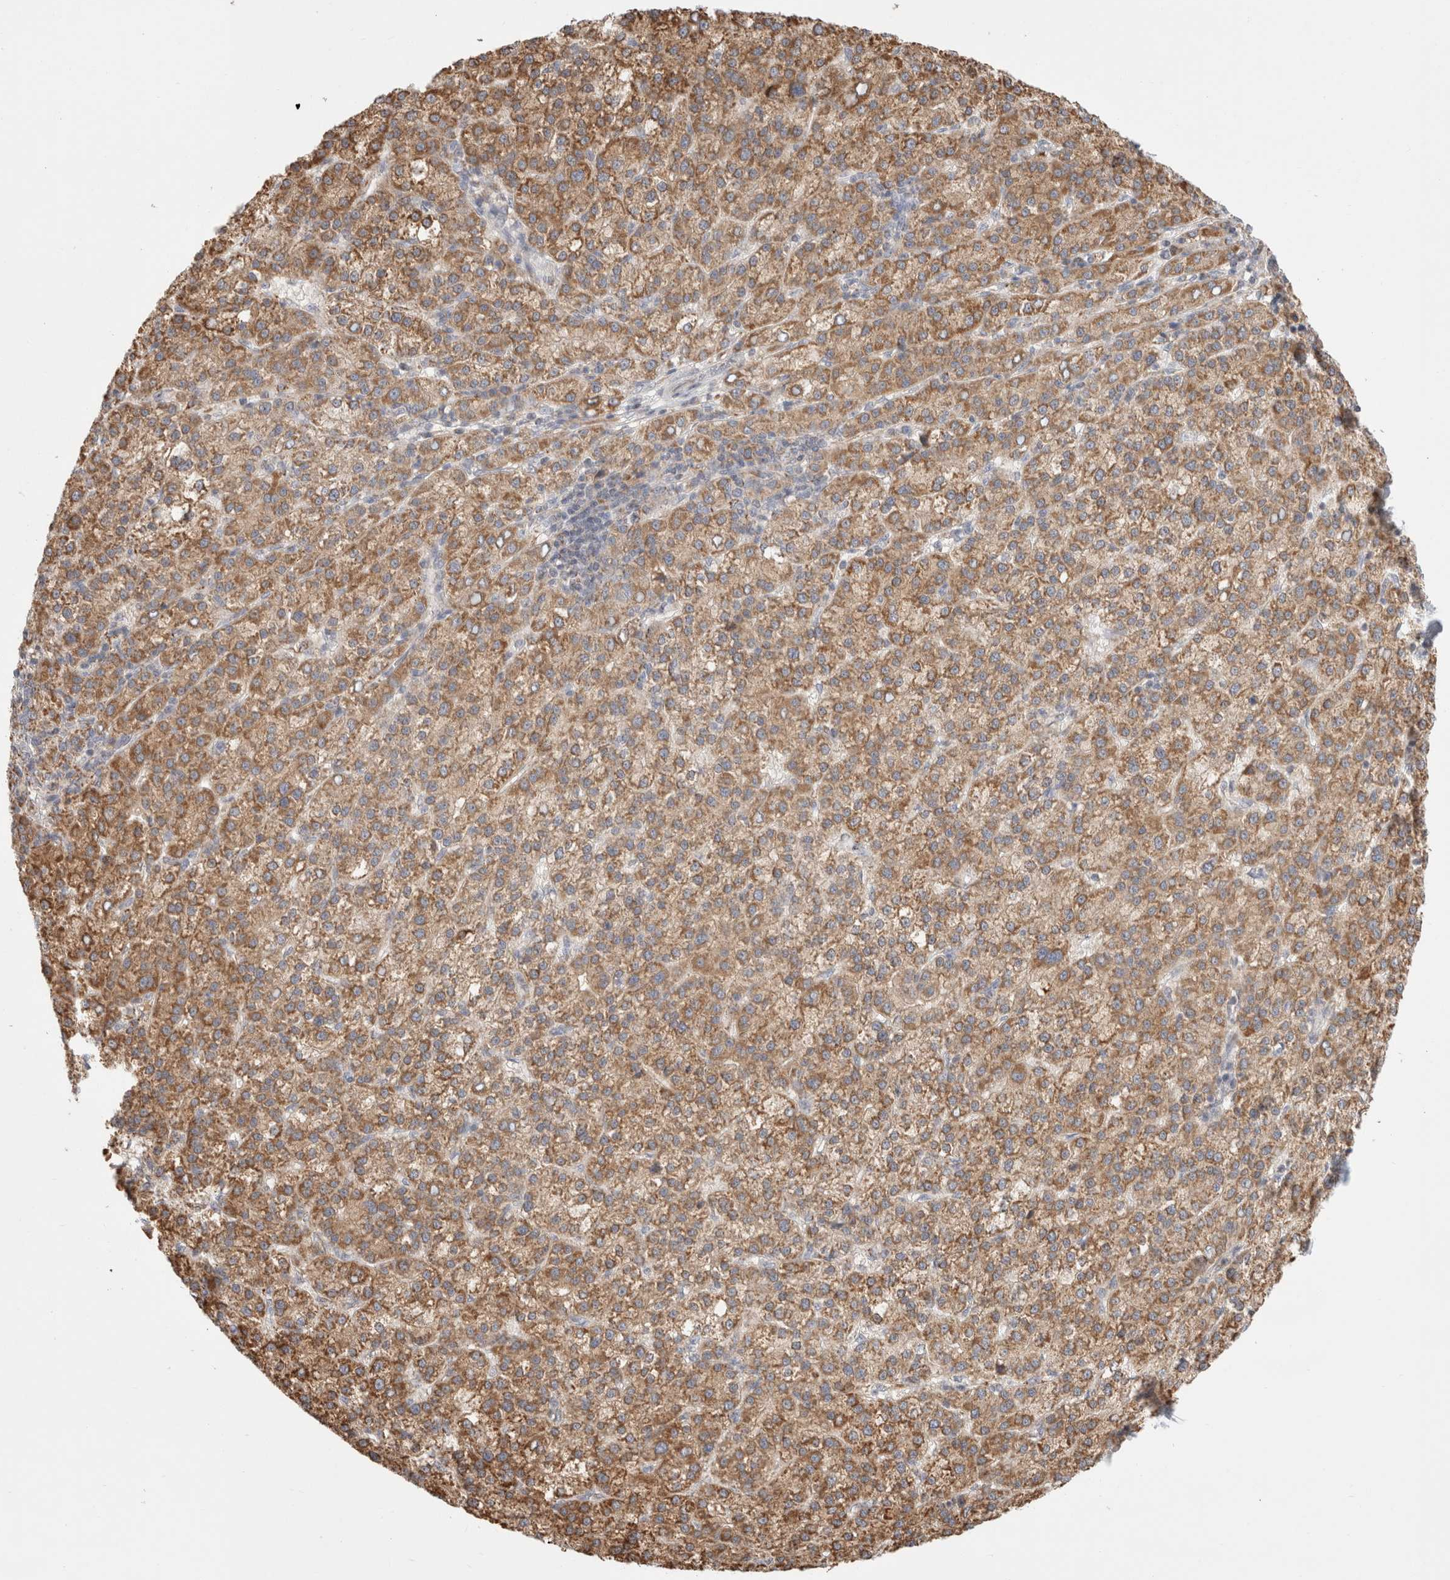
{"staining": {"intensity": "moderate", "quantity": ">75%", "location": "cytoplasmic/membranous"}, "tissue": "liver cancer", "cell_type": "Tumor cells", "image_type": "cancer", "snomed": [{"axis": "morphology", "description": "Carcinoma, Hepatocellular, NOS"}, {"axis": "topography", "description": "Liver"}], "caption": "Immunohistochemistry of human liver cancer reveals medium levels of moderate cytoplasmic/membranous expression in about >75% of tumor cells.", "gene": "HROB", "patient": {"sex": "female", "age": 58}}